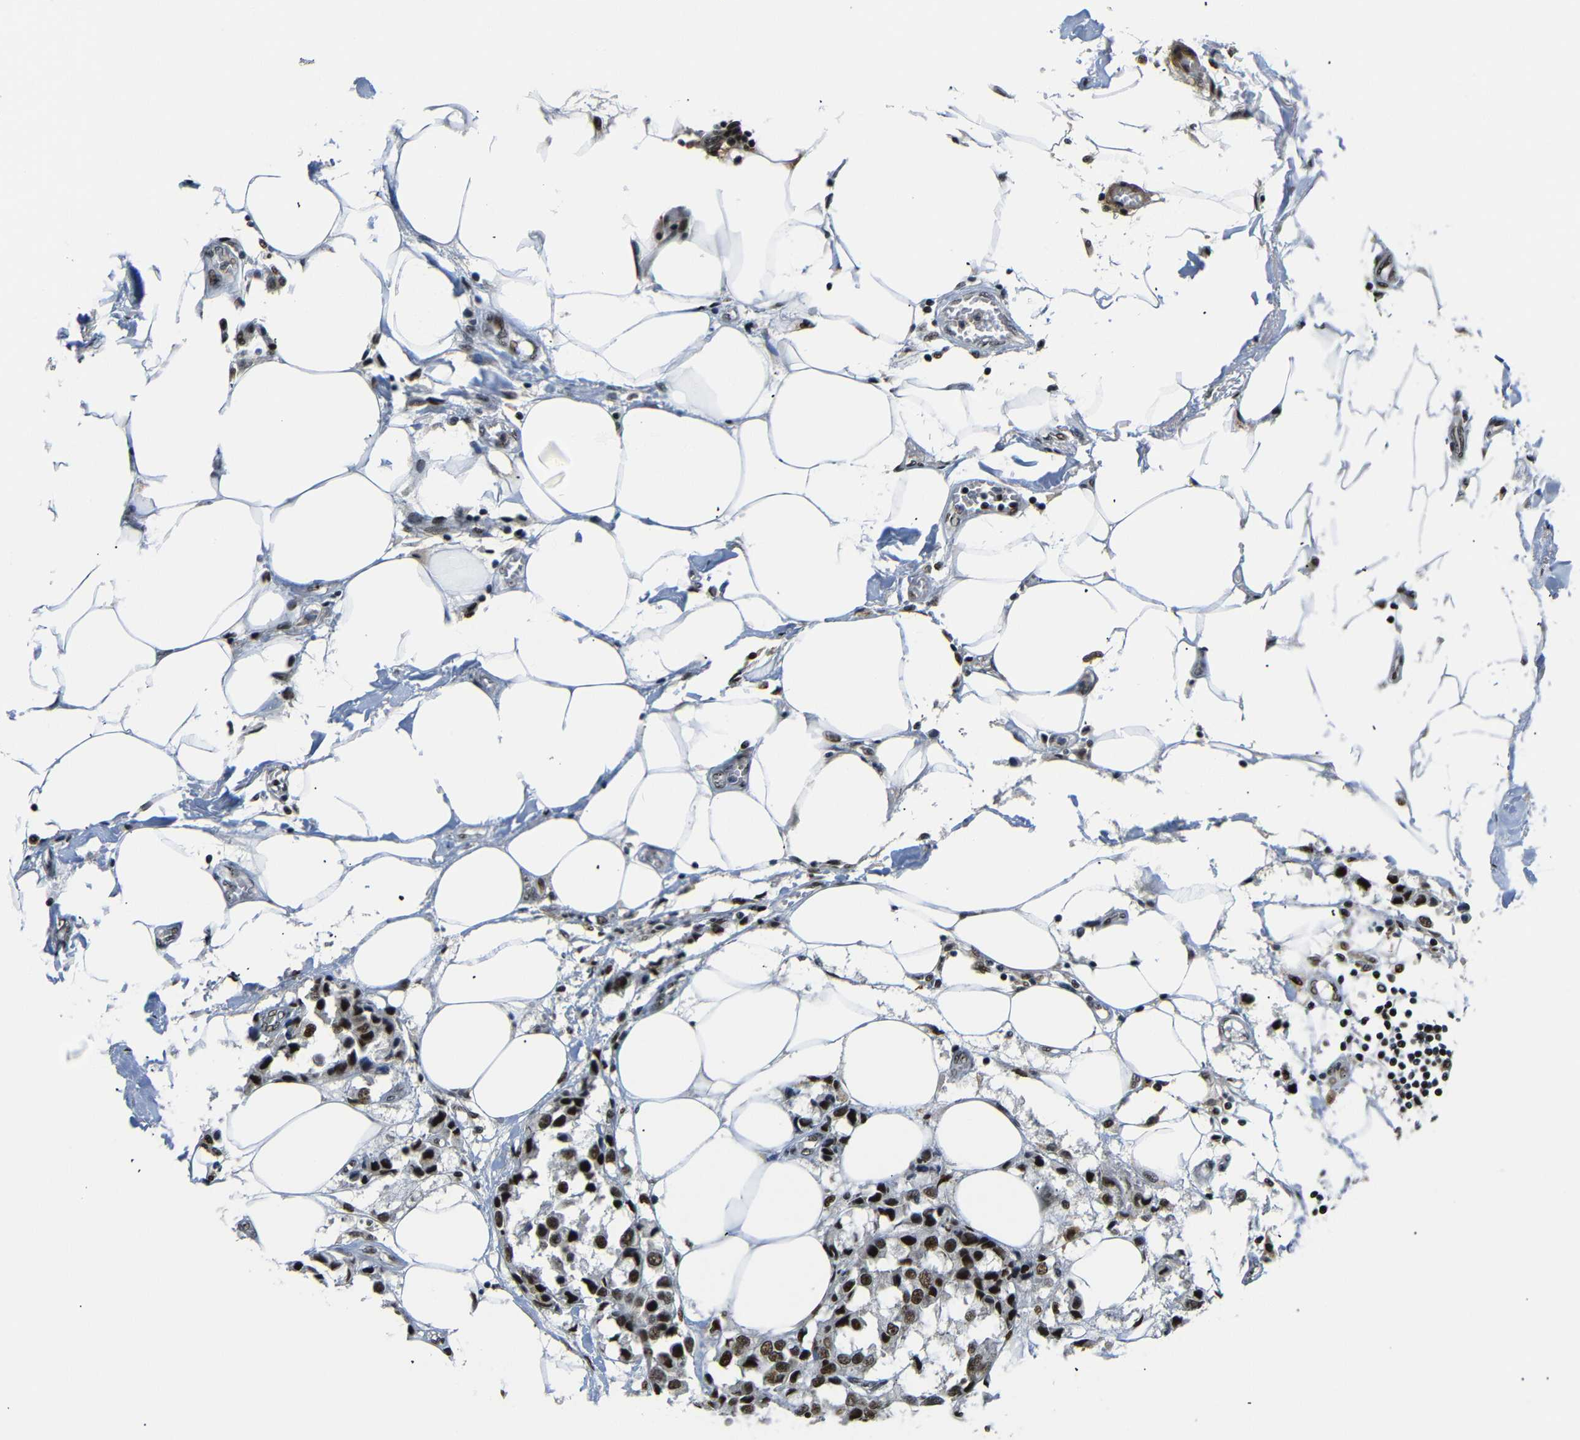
{"staining": {"intensity": "strong", "quantity": ">75%", "location": "nuclear"}, "tissue": "breast cancer", "cell_type": "Tumor cells", "image_type": "cancer", "snomed": [{"axis": "morphology", "description": "Duct carcinoma"}, {"axis": "topography", "description": "Breast"}], "caption": "Brown immunohistochemical staining in human breast cancer displays strong nuclear staining in about >75% of tumor cells.", "gene": "SETDB2", "patient": {"sex": "female", "age": 80}}